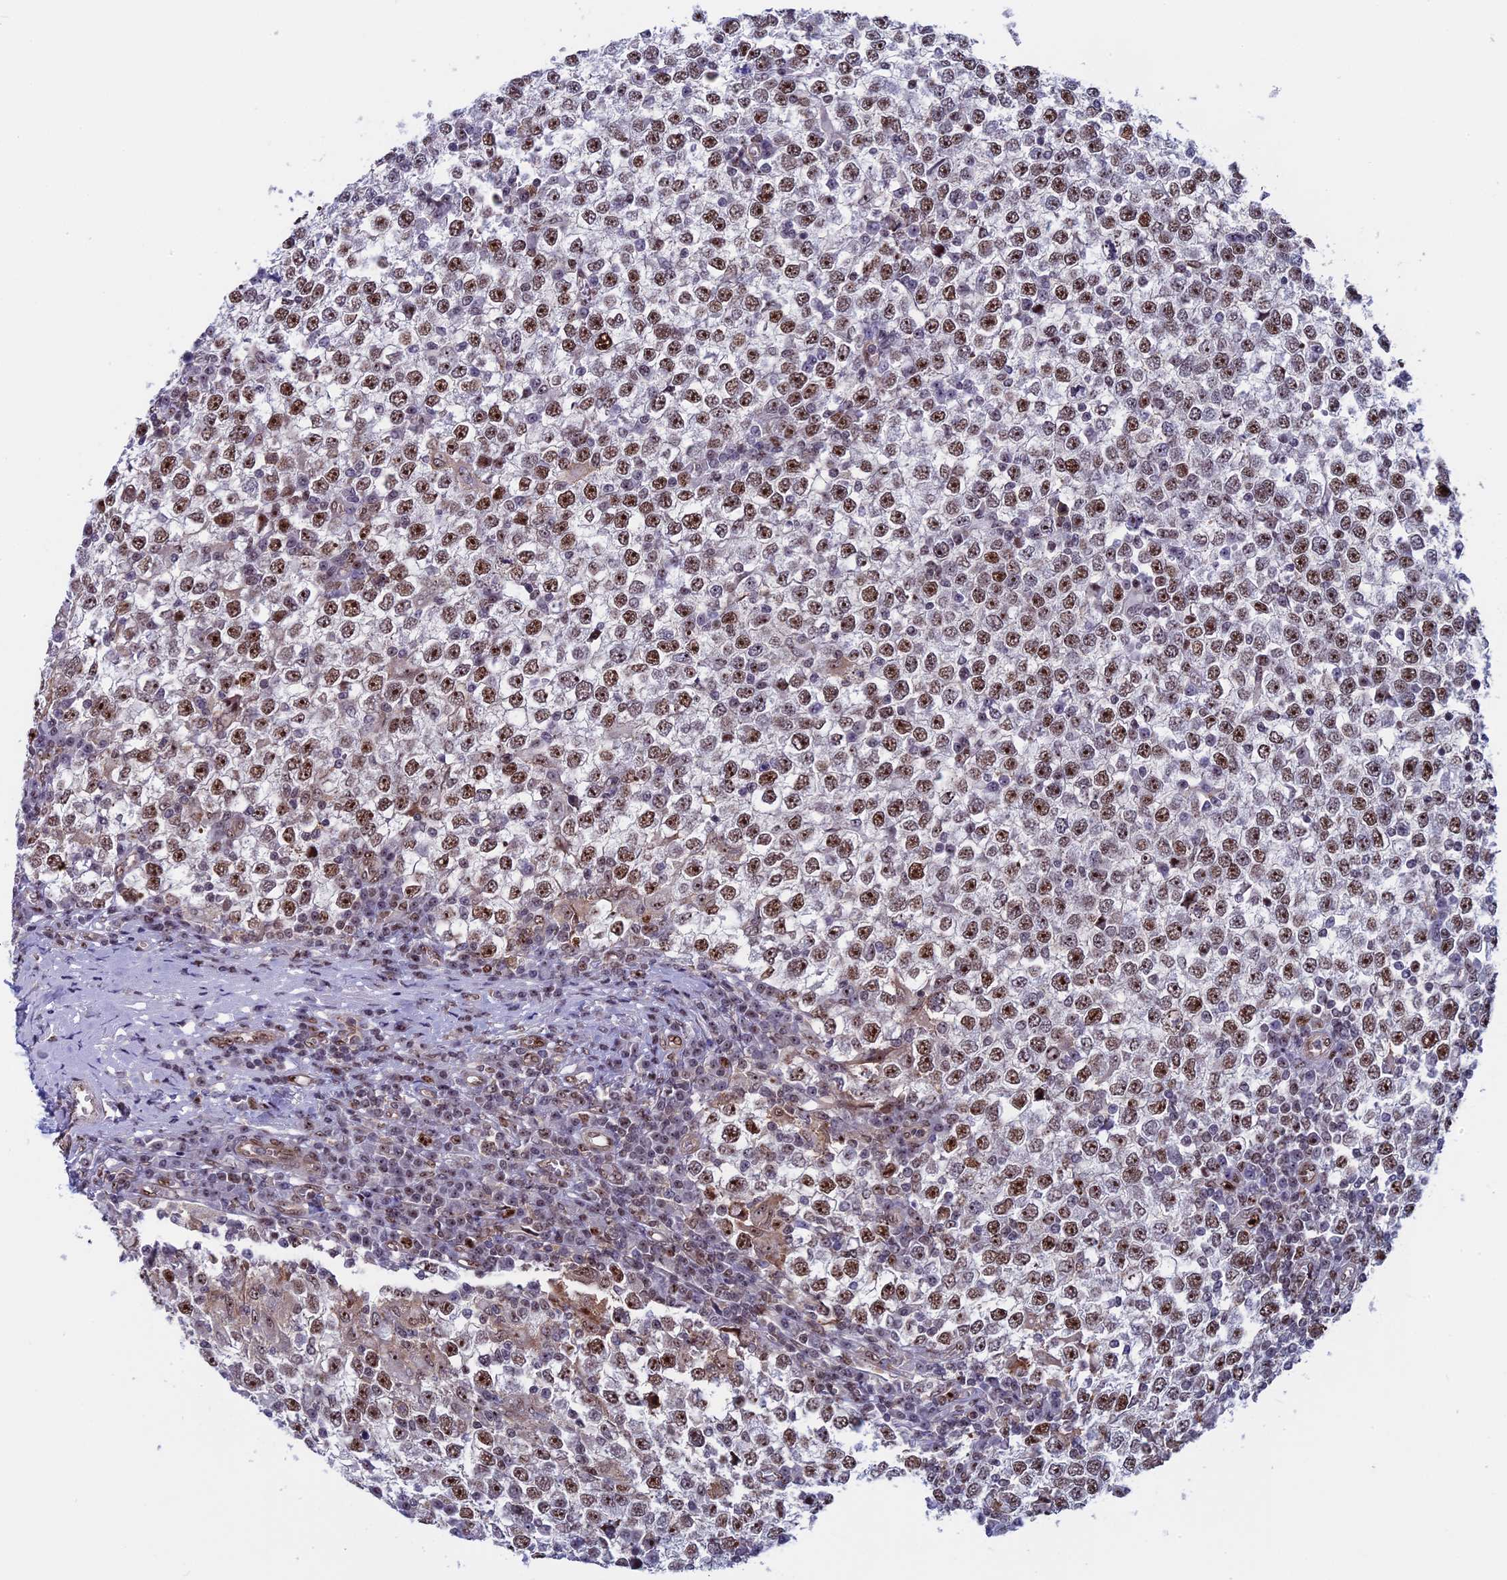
{"staining": {"intensity": "moderate", "quantity": ">75%", "location": "nuclear"}, "tissue": "testis cancer", "cell_type": "Tumor cells", "image_type": "cancer", "snomed": [{"axis": "morphology", "description": "Seminoma, NOS"}, {"axis": "topography", "description": "Testis"}], "caption": "A brown stain labels moderate nuclear positivity of a protein in human seminoma (testis) tumor cells.", "gene": "CCDC86", "patient": {"sex": "male", "age": 65}}